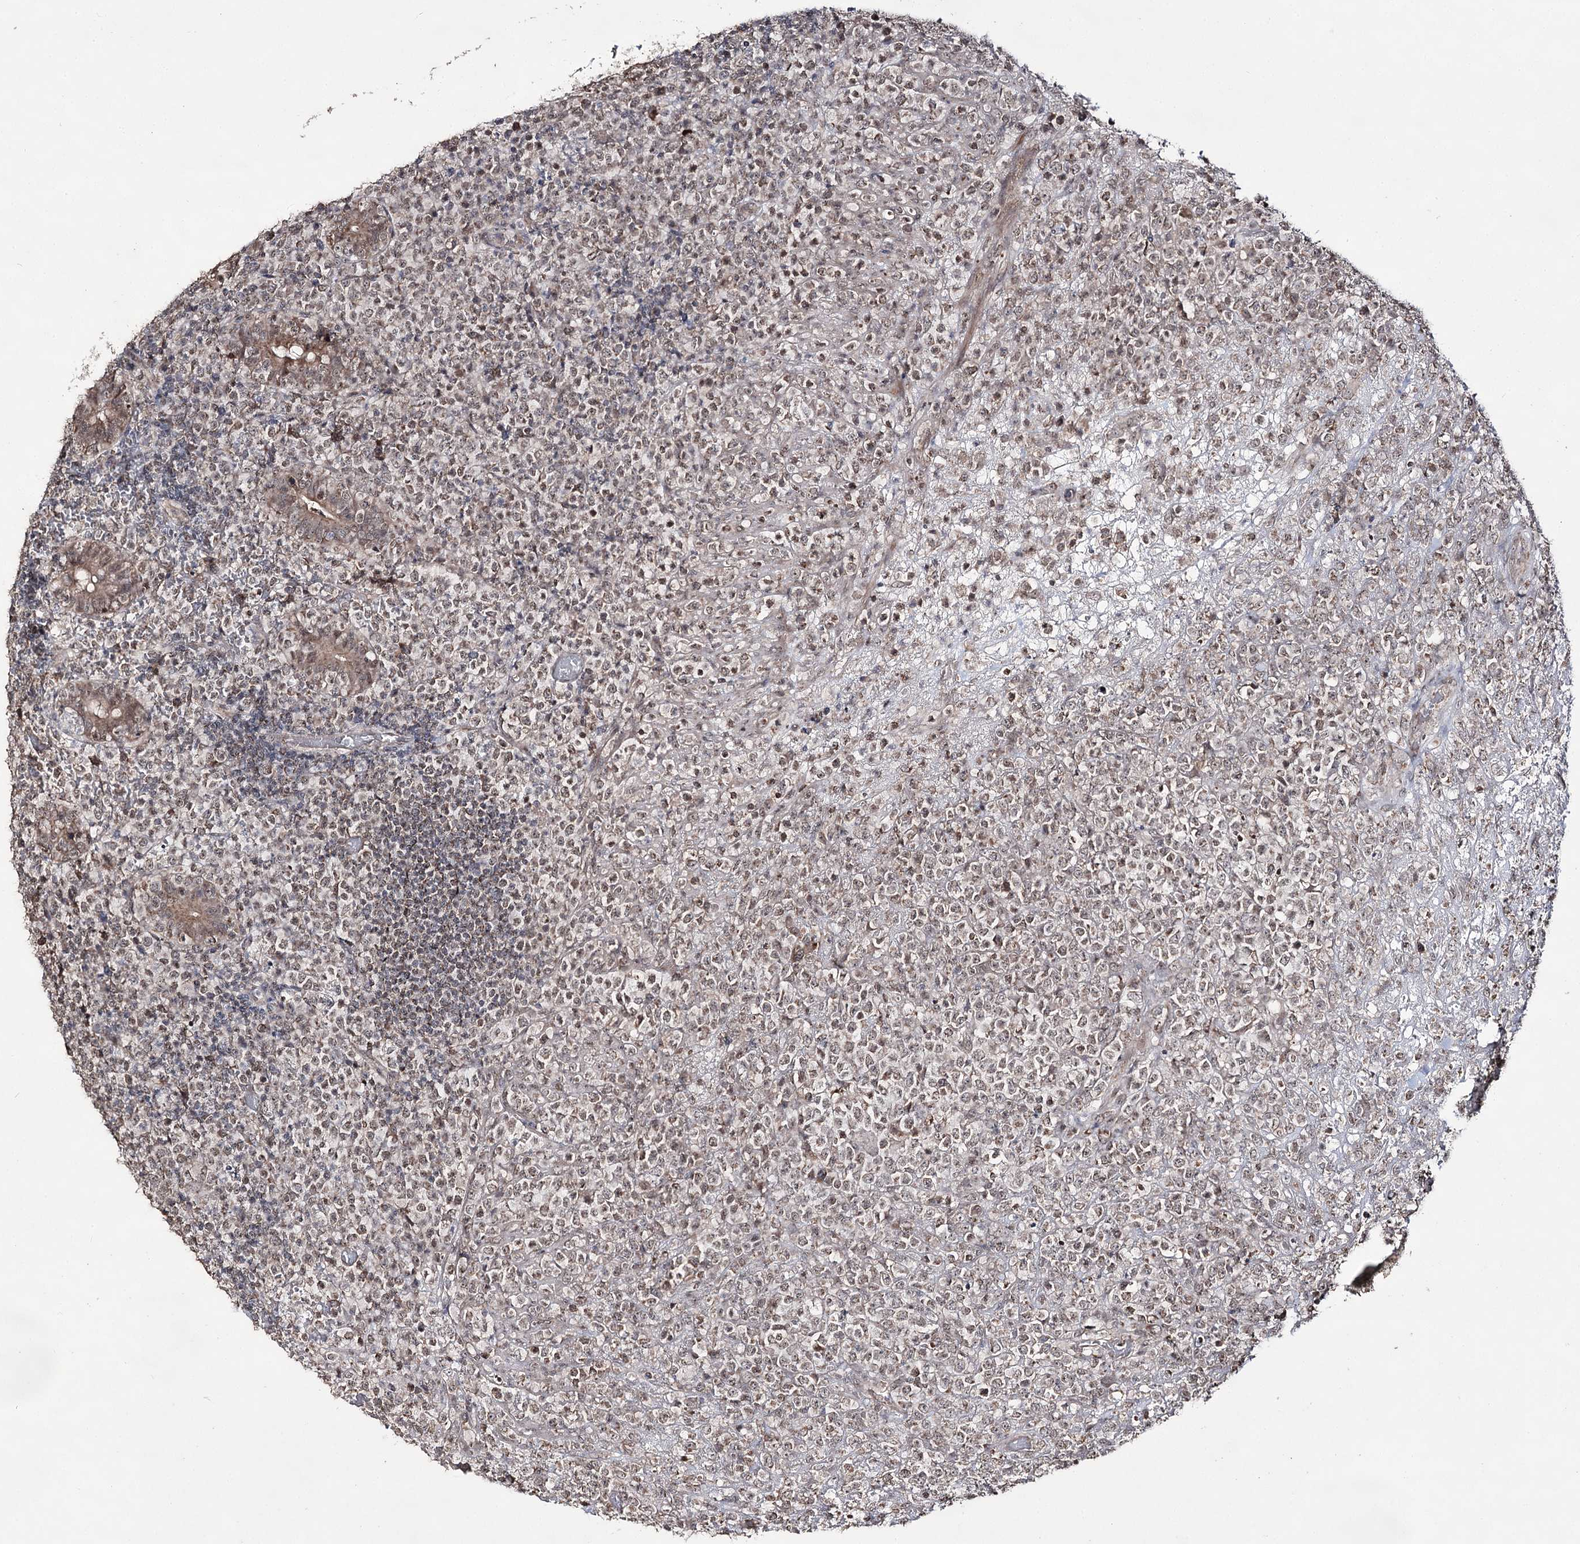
{"staining": {"intensity": "weak", "quantity": ">75%", "location": "cytoplasmic/membranous,nuclear"}, "tissue": "lymphoma", "cell_type": "Tumor cells", "image_type": "cancer", "snomed": [{"axis": "morphology", "description": "Malignant lymphoma, non-Hodgkin's type, High grade"}, {"axis": "topography", "description": "Colon"}], "caption": "IHC micrograph of lymphoma stained for a protein (brown), which displays low levels of weak cytoplasmic/membranous and nuclear positivity in approximately >75% of tumor cells.", "gene": "ACTR6", "patient": {"sex": "female", "age": 53}}